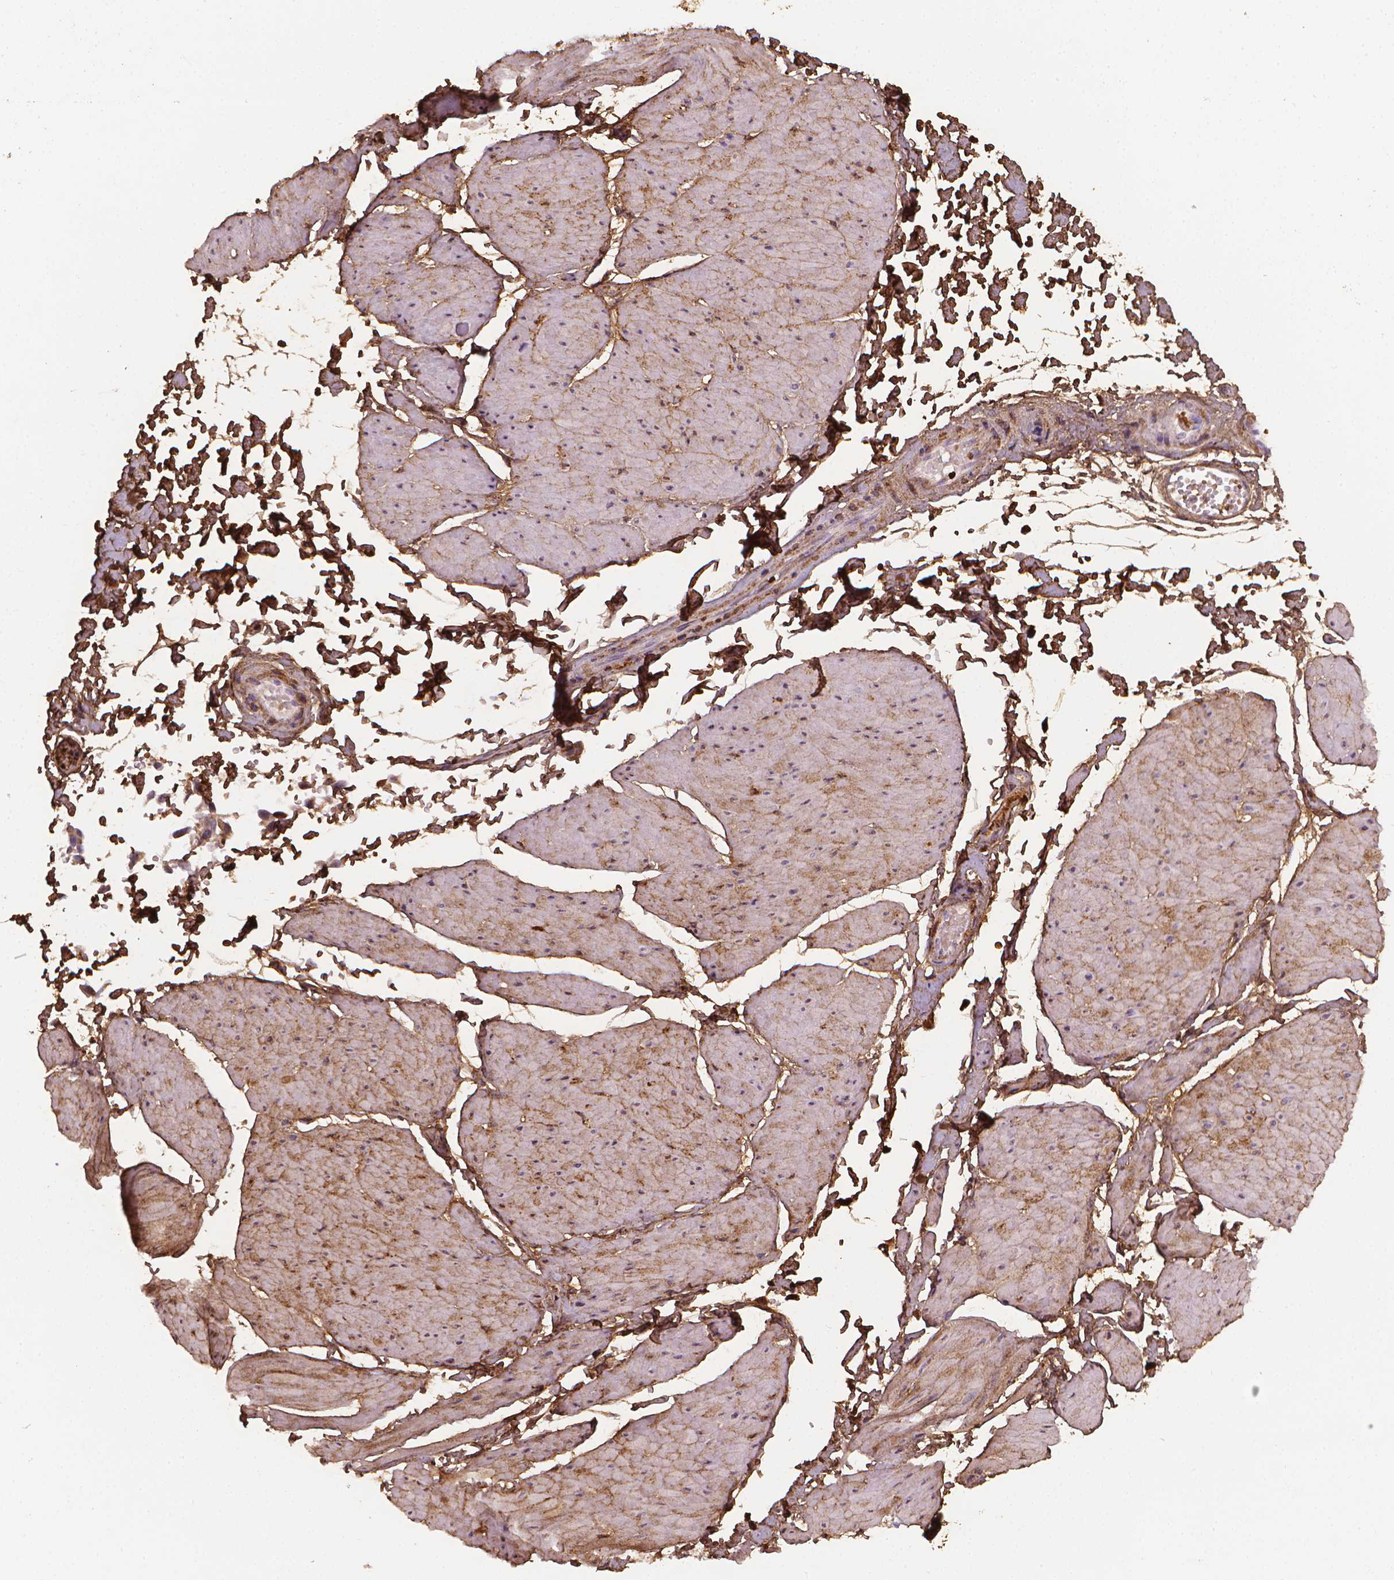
{"staining": {"intensity": "moderate", "quantity": ">75%", "location": "cytoplasmic/membranous"}, "tissue": "adipose tissue", "cell_type": "Adipocytes", "image_type": "normal", "snomed": [{"axis": "morphology", "description": "Normal tissue, NOS"}, {"axis": "topography", "description": "Smooth muscle"}, {"axis": "topography", "description": "Peripheral nerve tissue"}], "caption": "Immunohistochemistry (IHC) micrograph of normal adipose tissue: adipose tissue stained using IHC displays medium levels of moderate protein expression localized specifically in the cytoplasmic/membranous of adipocytes, appearing as a cytoplasmic/membranous brown color.", "gene": "DCN", "patient": {"sex": "male", "age": 58}}